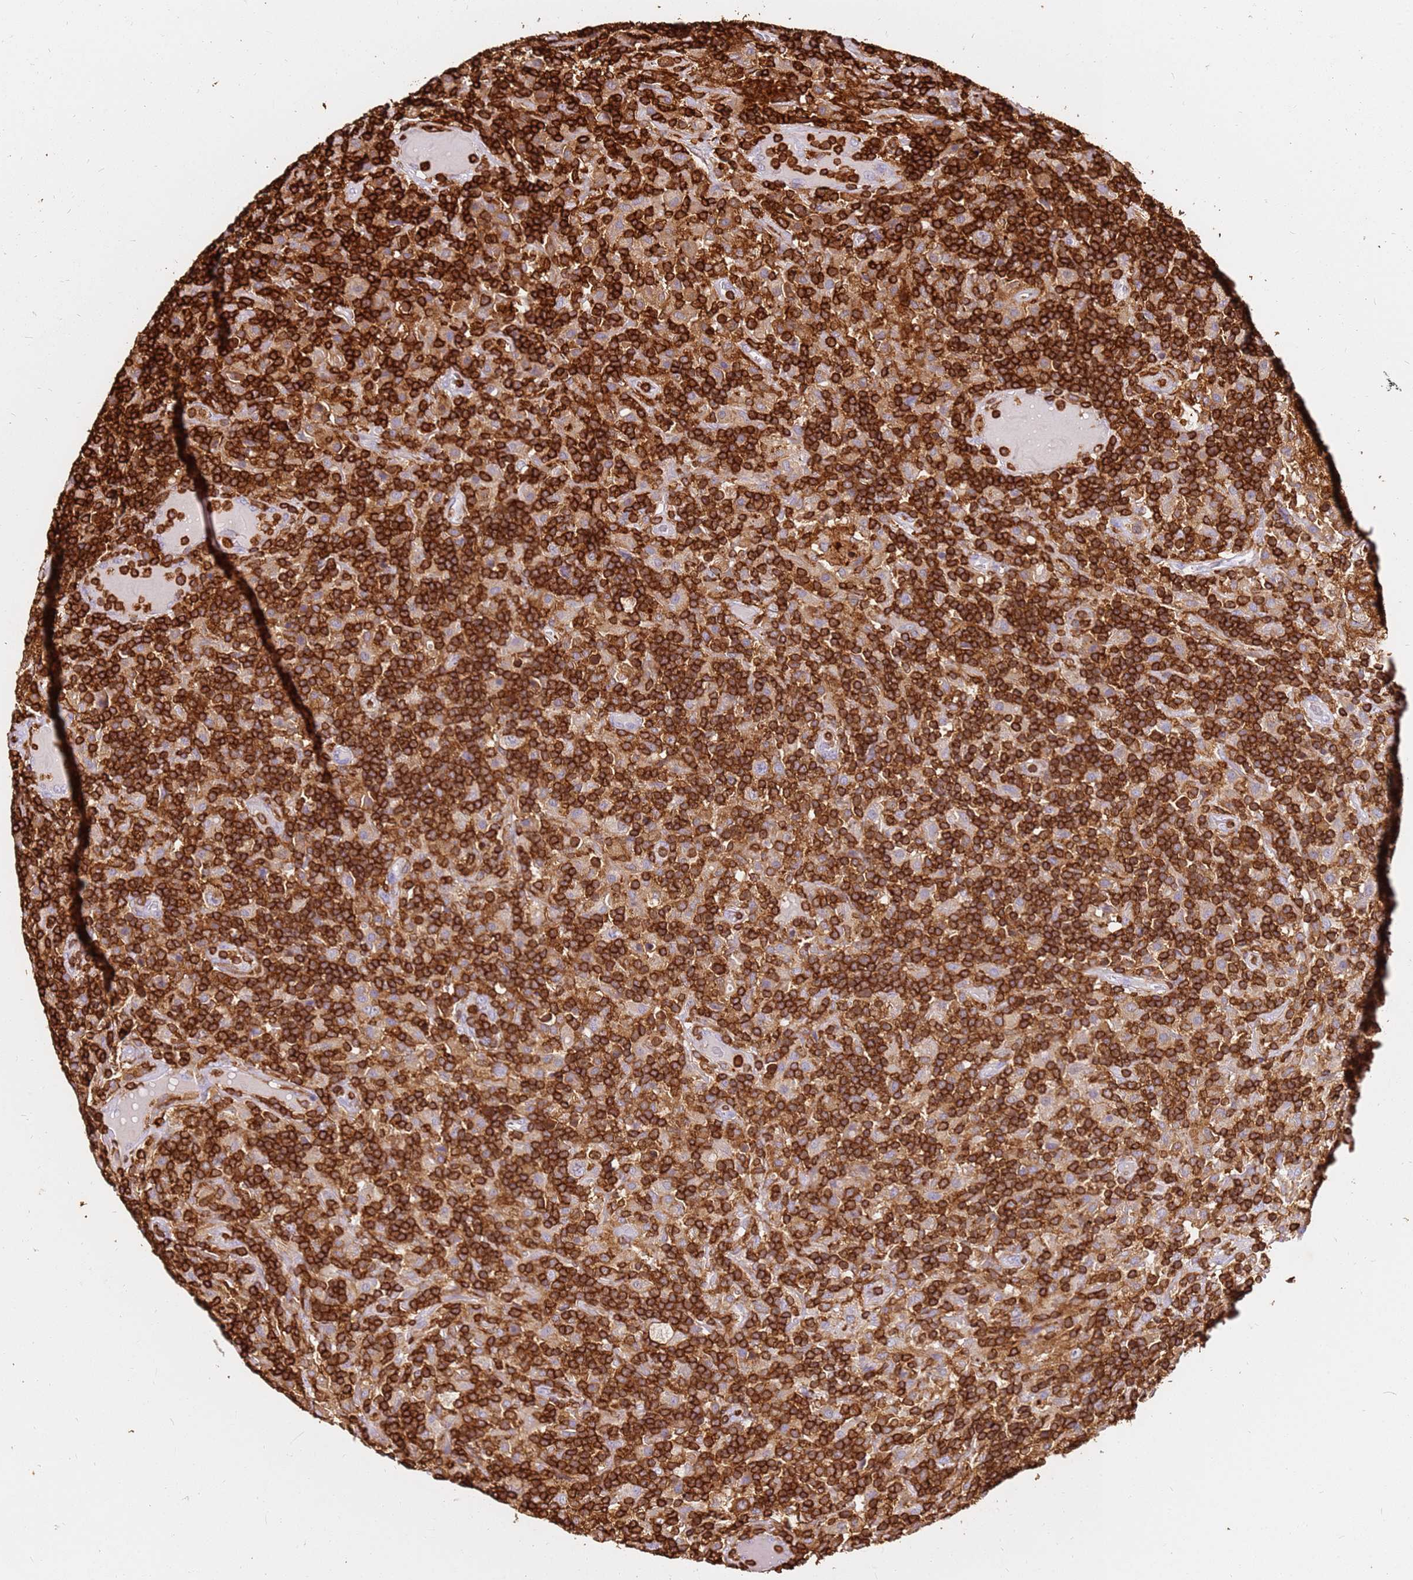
{"staining": {"intensity": "weak", "quantity": "25%-75%", "location": "cytoplasmic/membranous"}, "tissue": "lymphoma", "cell_type": "Tumor cells", "image_type": "cancer", "snomed": [{"axis": "morphology", "description": "Hodgkin's disease, NOS"}, {"axis": "topography", "description": "Lymph node"}], "caption": "Lymphoma stained with IHC reveals weak cytoplasmic/membranous staining in about 25%-75% of tumor cells.", "gene": "CORO1A", "patient": {"sex": "male", "age": 70}}